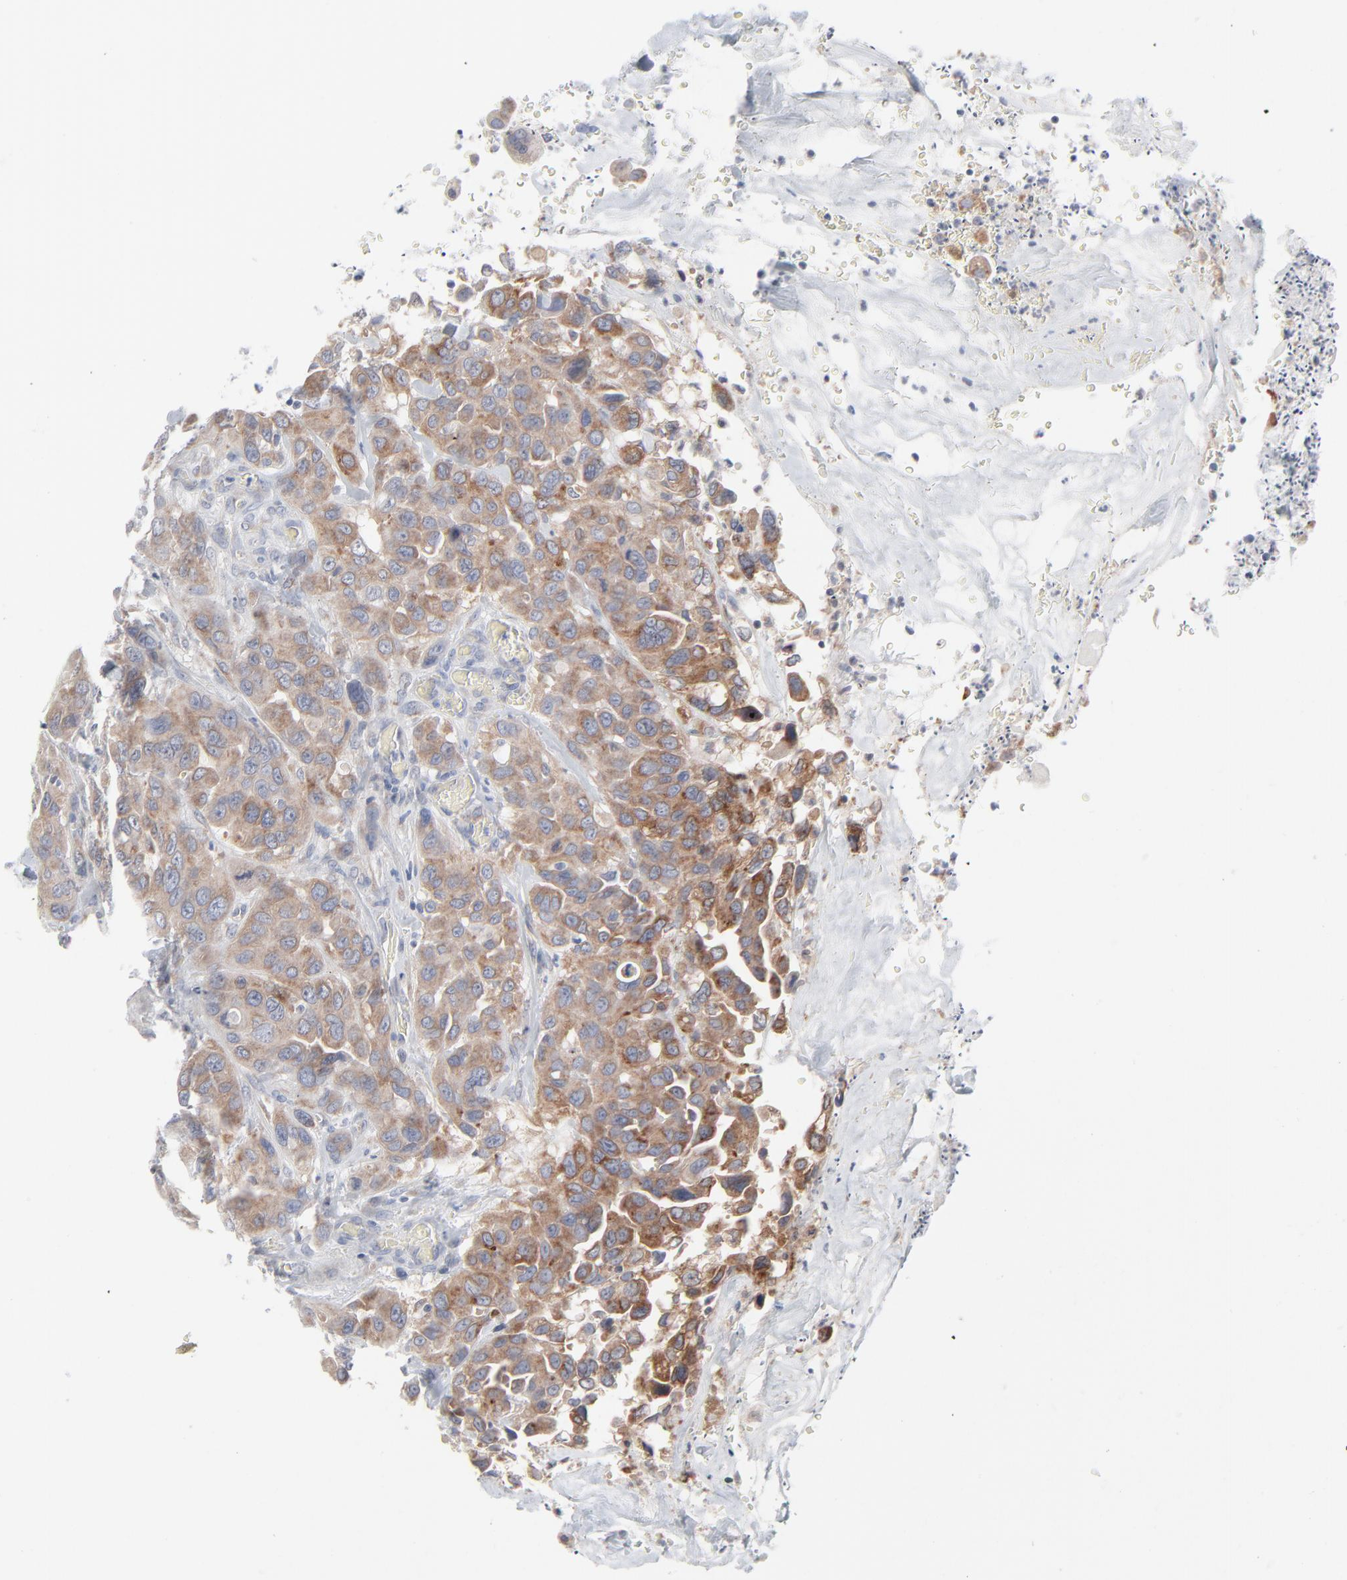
{"staining": {"intensity": "moderate", "quantity": "25%-75%", "location": "cytoplasmic/membranous"}, "tissue": "urothelial cancer", "cell_type": "Tumor cells", "image_type": "cancer", "snomed": [{"axis": "morphology", "description": "Urothelial carcinoma, High grade"}, {"axis": "topography", "description": "Urinary bladder"}], "caption": "Urothelial cancer was stained to show a protein in brown. There is medium levels of moderate cytoplasmic/membranous expression in approximately 25%-75% of tumor cells. The protein is shown in brown color, while the nuclei are stained blue.", "gene": "KDSR", "patient": {"sex": "male", "age": 73}}